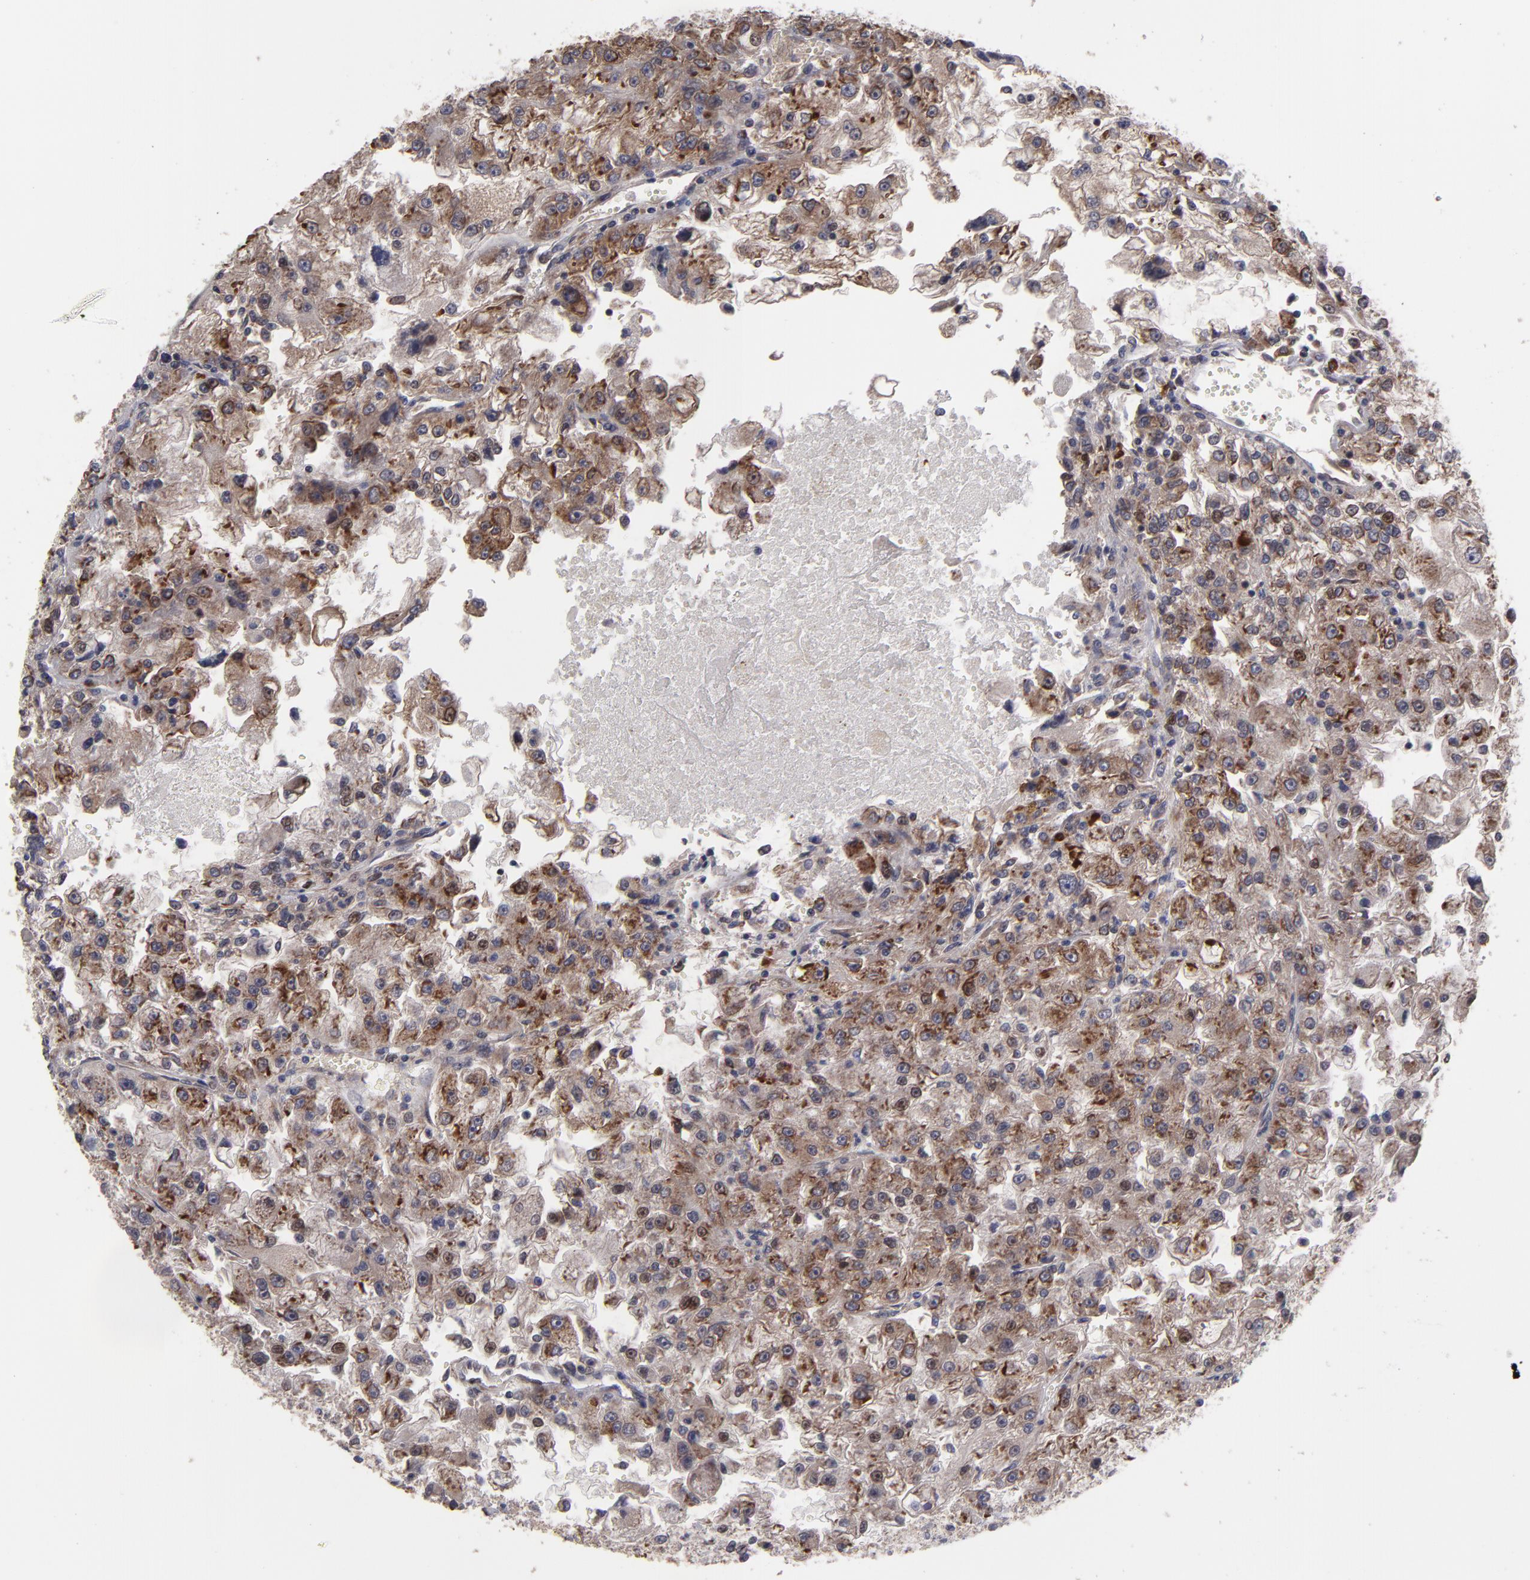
{"staining": {"intensity": "moderate", "quantity": ">75%", "location": "cytoplasmic/membranous"}, "tissue": "renal cancer", "cell_type": "Tumor cells", "image_type": "cancer", "snomed": [{"axis": "morphology", "description": "Adenocarcinoma, NOS"}, {"axis": "topography", "description": "Kidney"}], "caption": "Immunohistochemical staining of renal cancer (adenocarcinoma) demonstrates moderate cytoplasmic/membranous protein positivity in about >75% of tumor cells.", "gene": "SND1", "patient": {"sex": "female", "age": 83}}